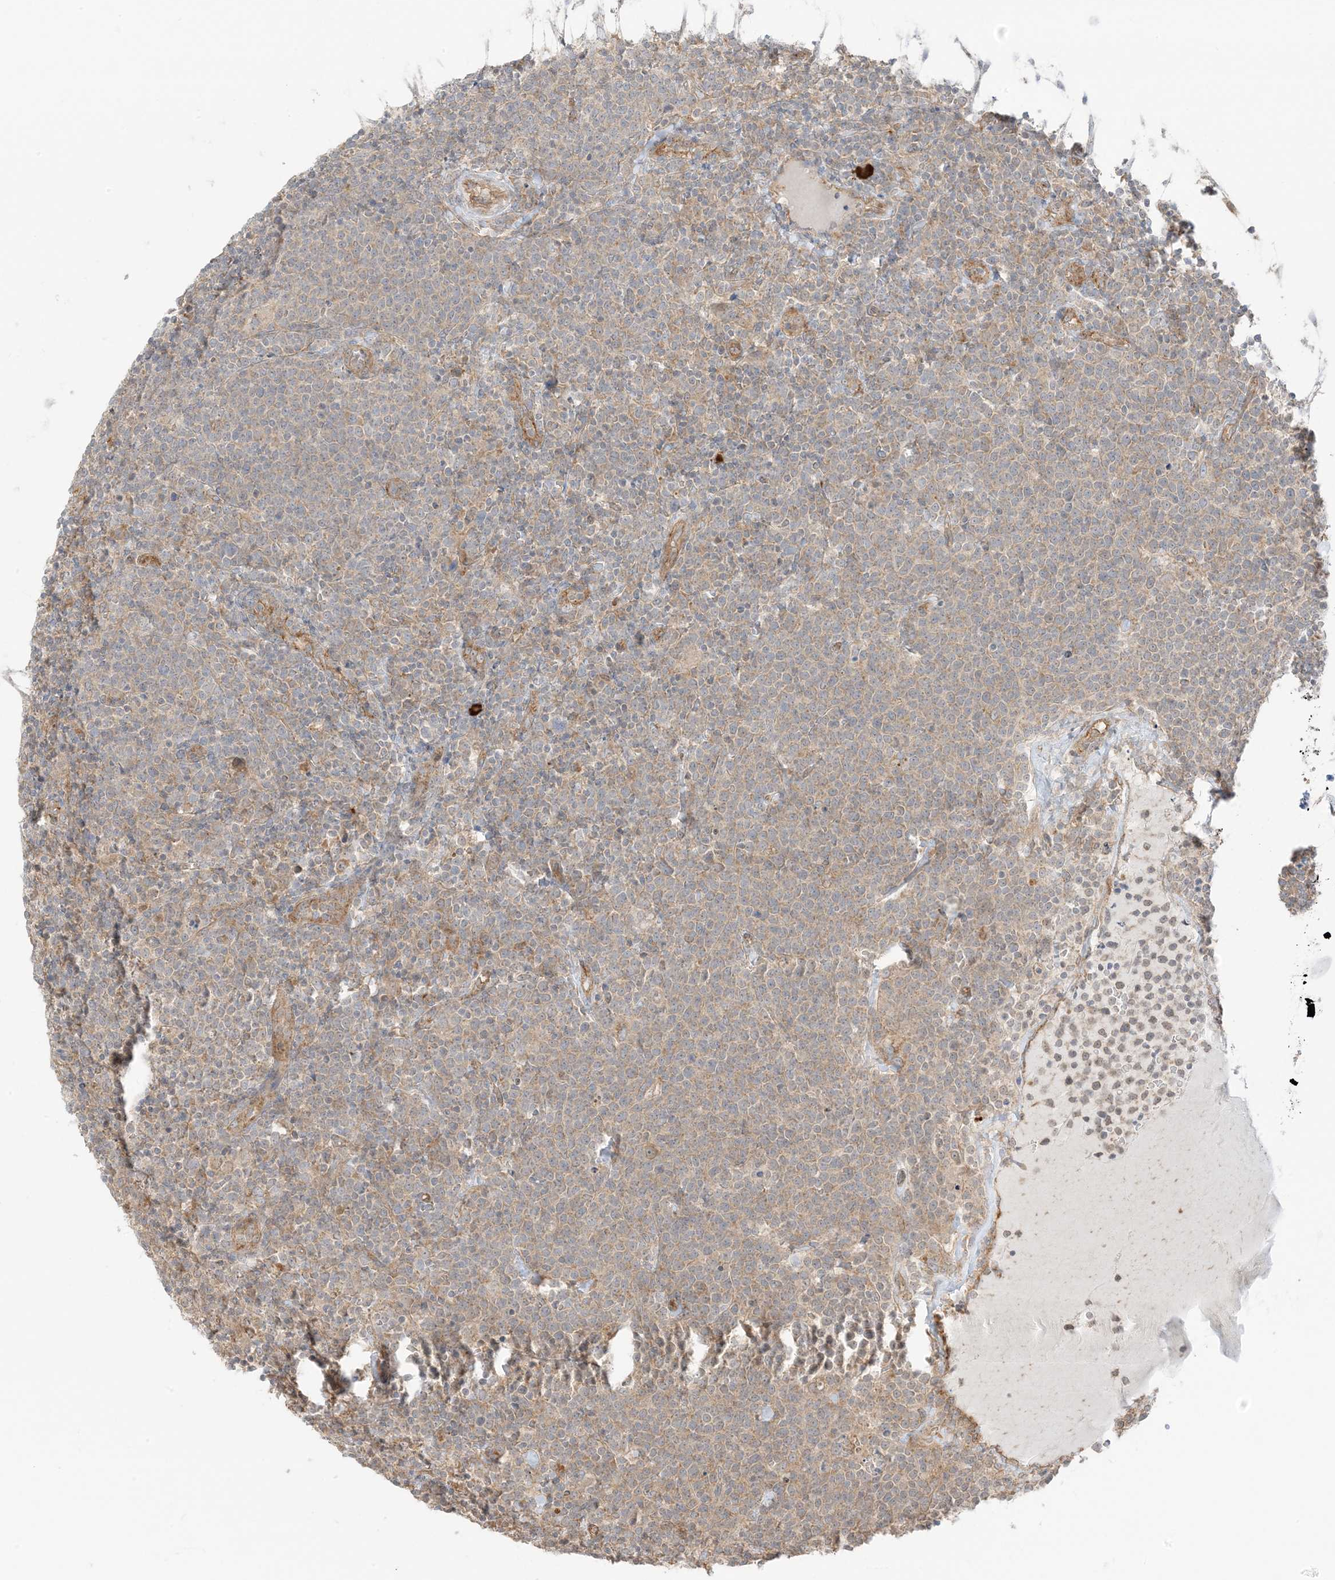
{"staining": {"intensity": "weak", "quantity": ">75%", "location": "cytoplasmic/membranous"}, "tissue": "lymphoma", "cell_type": "Tumor cells", "image_type": "cancer", "snomed": [{"axis": "morphology", "description": "Malignant lymphoma, non-Hodgkin's type, High grade"}, {"axis": "topography", "description": "Lymph node"}], "caption": "Immunohistochemistry histopathology image of high-grade malignant lymphoma, non-Hodgkin's type stained for a protein (brown), which demonstrates low levels of weak cytoplasmic/membranous expression in about >75% of tumor cells.", "gene": "UBAP2L", "patient": {"sex": "male", "age": 61}}